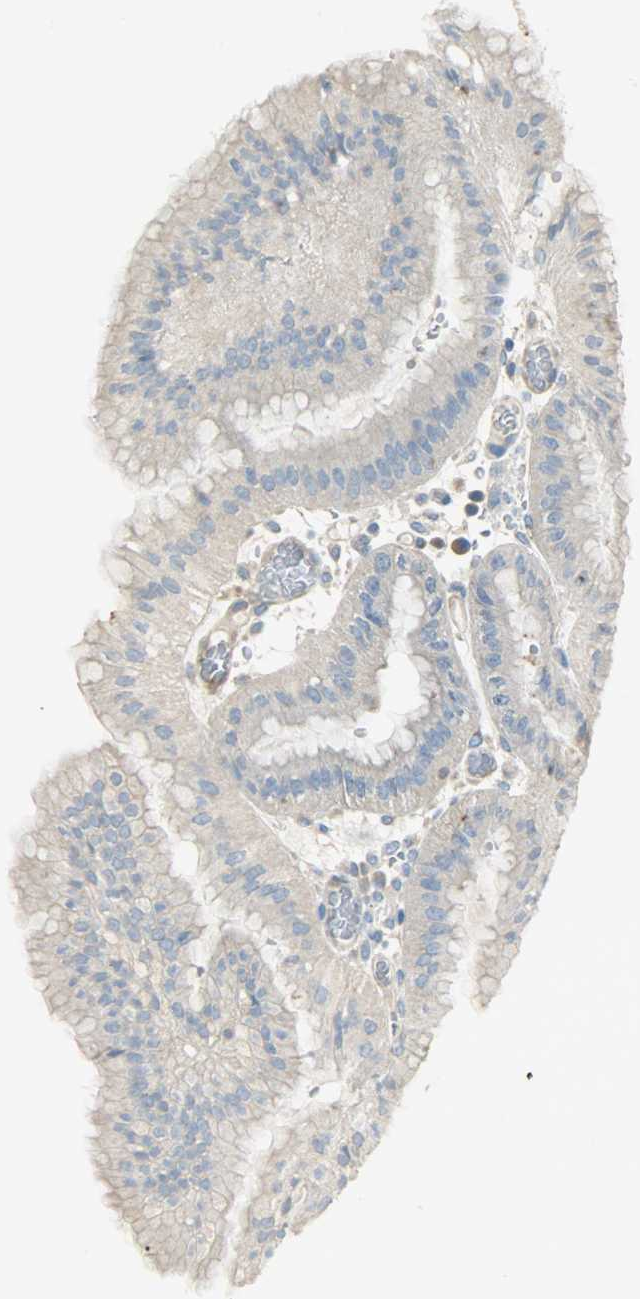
{"staining": {"intensity": "weak", "quantity": "25%-75%", "location": "cytoplasmic/membranous"}, "tissue": "stomach", "cell_type": "Glandular cells", "image_type": "normal", "snomed": [{"axis": "morphology", "description": "Normal tissue, NOS"}, {"axis": "topography", "description": "Stomach, lower"}], "caption": "Human stomach stained for a protein (brown) reveals weak cytoplasmic/membranous positive staining in approximately 25%-75% of glandular cells.", "gene": "TSC22D2", "patient": {"sex": "male", "age": 71}}